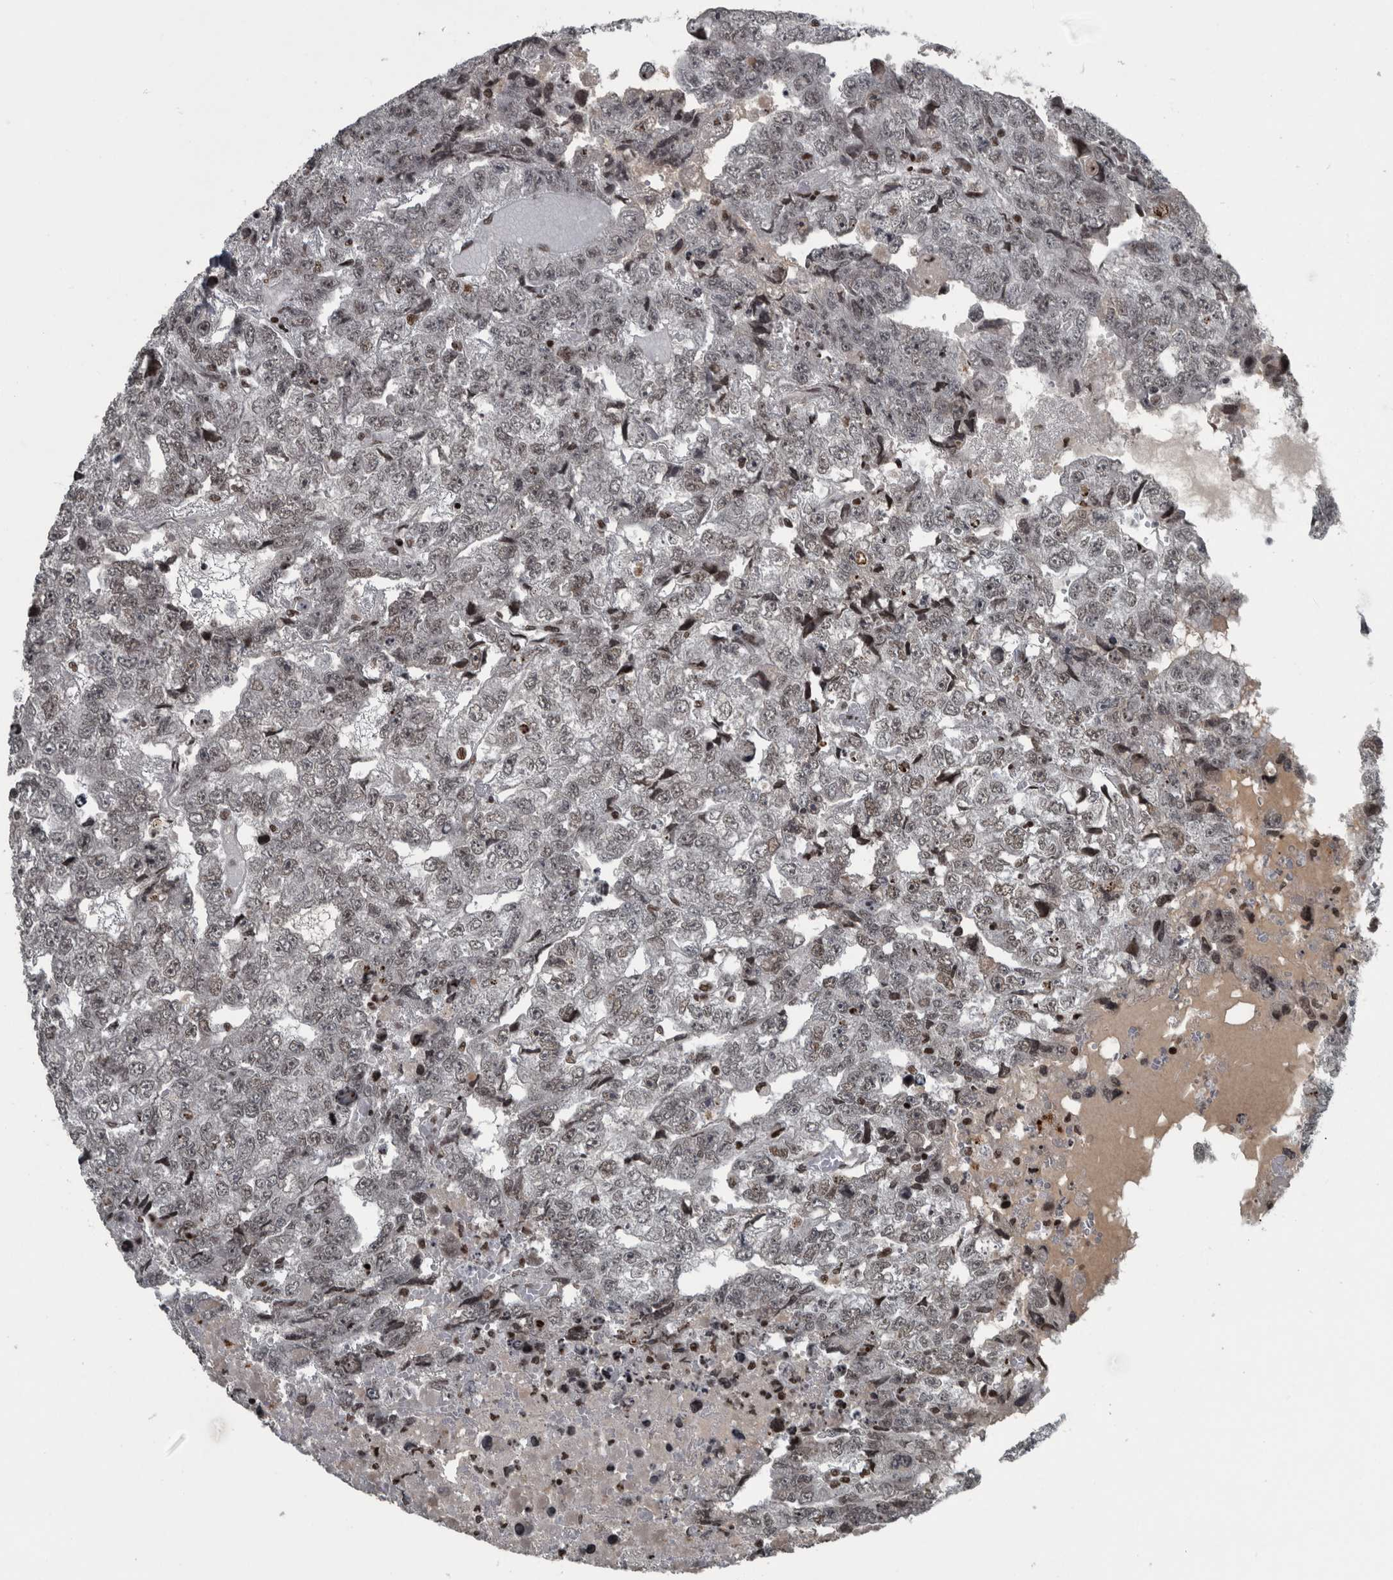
{"staining": {"intensity": "weak", "quantity": ">75%", "location": "nuclear"}, "tissue": "testis cancer", "cell_type": "Tumor cells", "image_type": "cancer", "snomed": [{"axis": "morphology", "description": "Carcinoma, Embryonal, NOS"}, {"axis": "topography", "description": "Testis"}], "caption": "Testis cancer tissue displays weak nuclear expression in about >75% of tumor cells, visualized by immunohistochemistry.", "gene": "UNC50", "patient": {"sex": "male", "age": 36}}